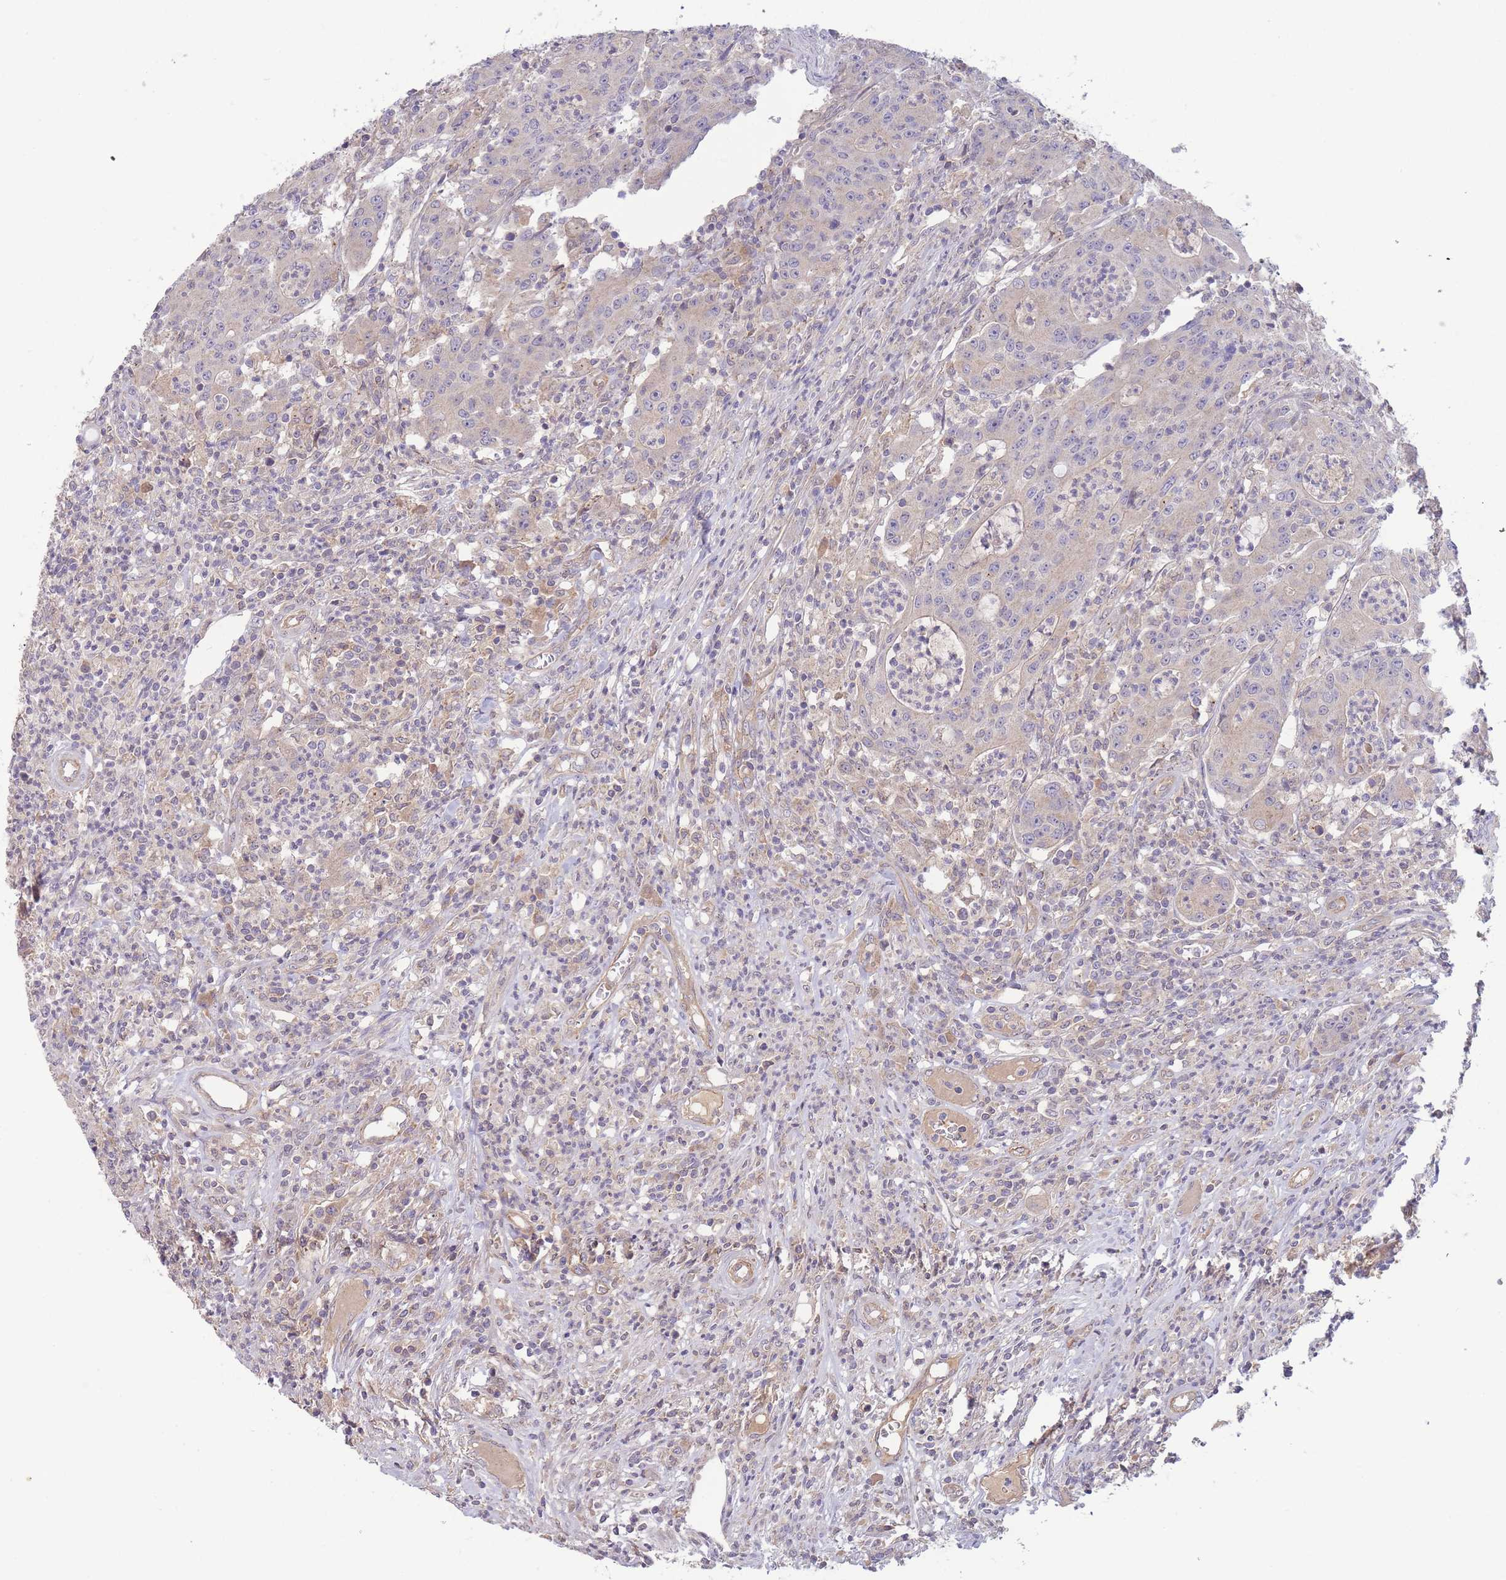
{"staining": {"intensity": "negative", "quantity": "none", "location": "none"}, "tissue": "colorectal cancer", "cell_type": "Tumor cells", "image_type": "cancer", "snomed": [{"axis": "morphology", "description": "Adenocarcinoma, NOS"}, {"axis": "topography", "description": "Colon"}], "caption": "Immunohistochemical staining of human colorectal cancer displays no significant staining in tumor cells. The staining is performed using DAB (3,3'-diaminobenzidine) brown chromogen with nuclei counter-stained in using hematoxylin.", "gene": "NDUFAF5", "patient": {"sex": "male", "age": 83}}